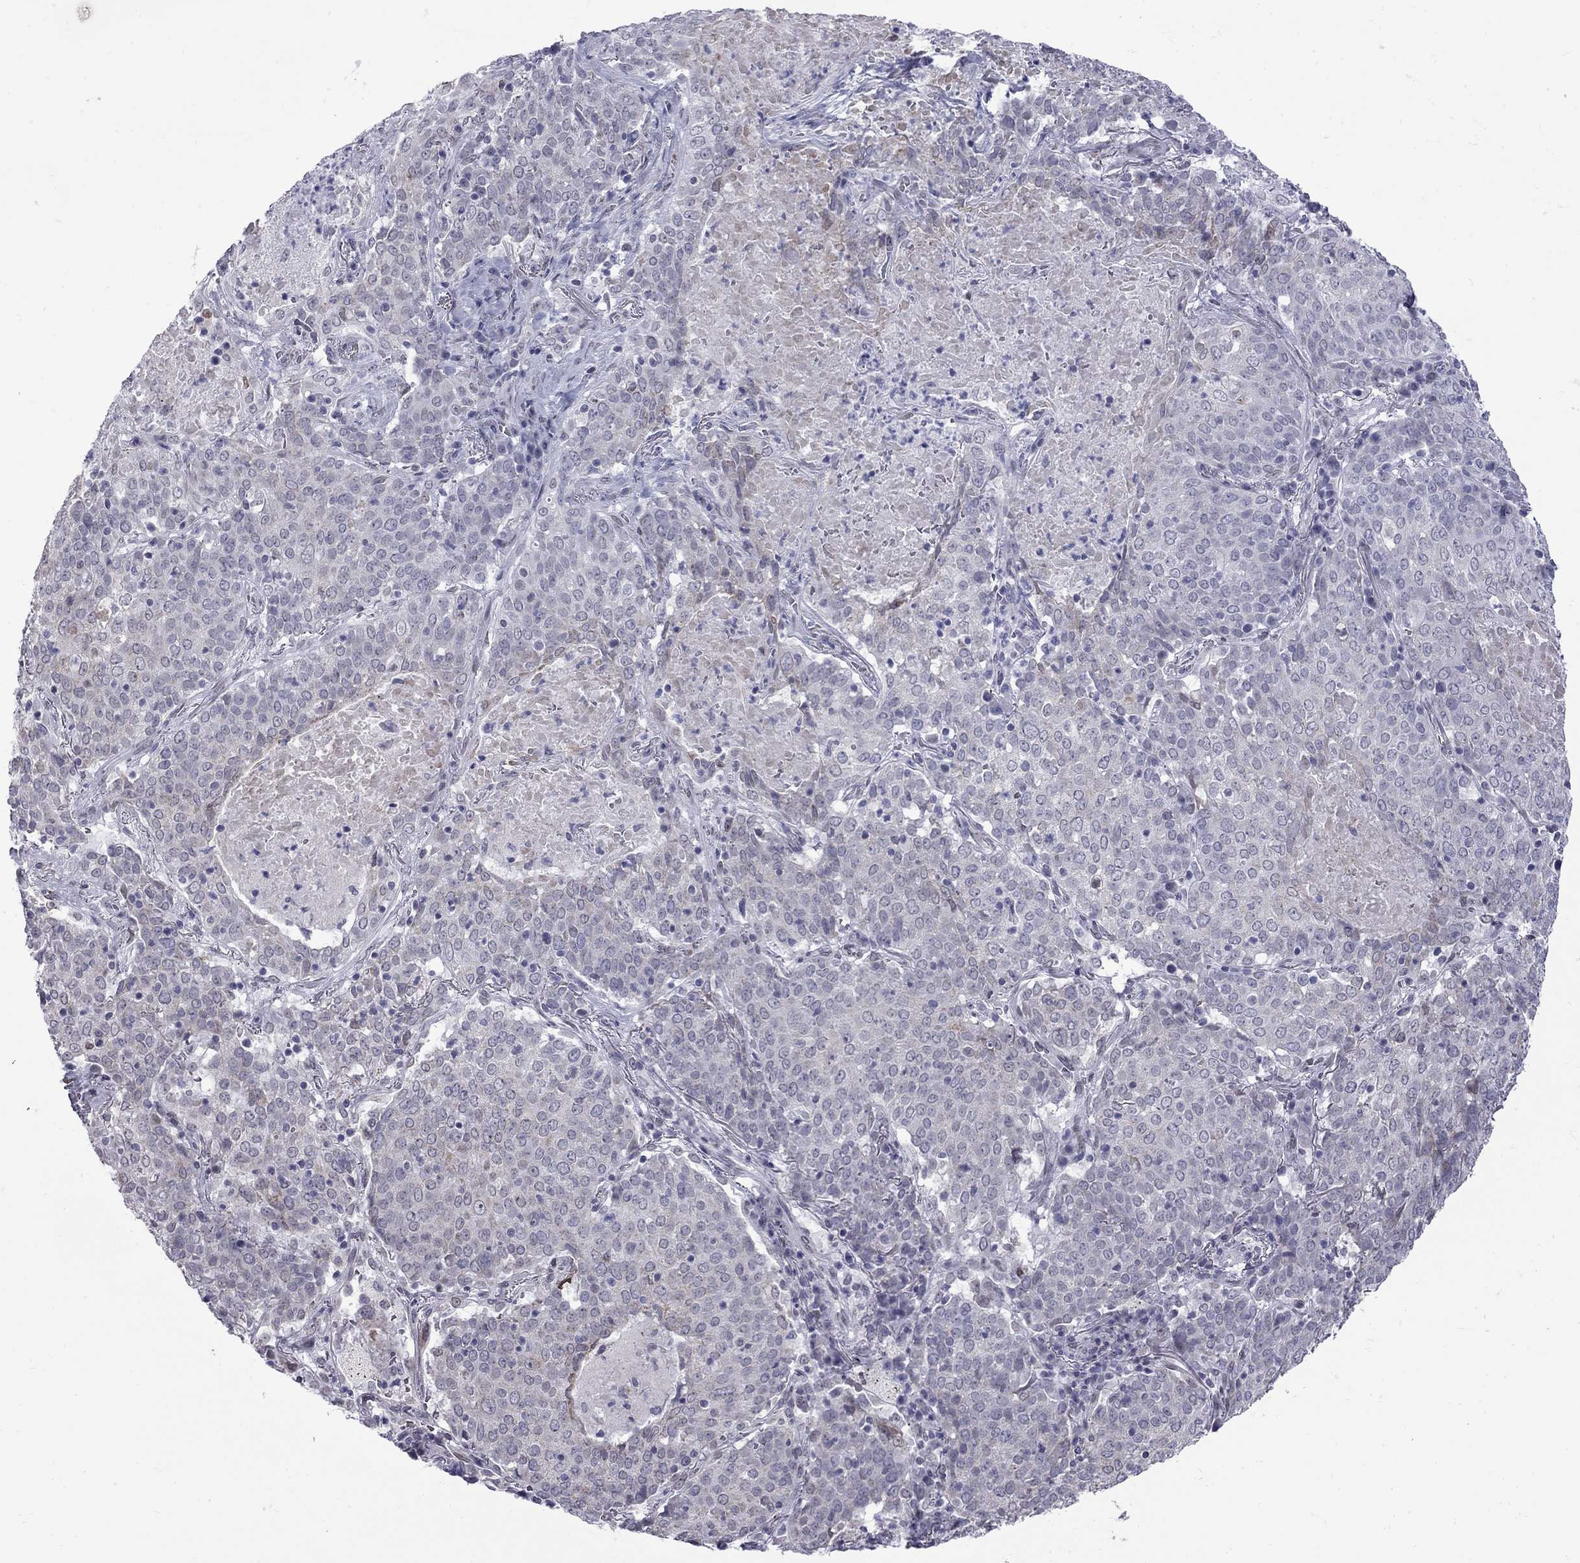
{"staining": {"intensity": "negative", "quantity": "none", "location": "none"}, "tissue": "lung cancer", "cell_type": "Tumor cells", "image_type": "cancer", "snomed": [{"axis": "morphology", "description": "Squamous cell carcinoma, NOS"}, {"axis": "topography", "description": "Lung"}], "caption": "Immunohistochemistry (IHC) micrograph of neoplastic tissue: lung cancer stained with DAB (3,3'-diaminobenzidine) displays no significant protein positivity in tumor cells. The staining is performed using DAB brown chromogen with nuclei counter-stained in using hematoxylin.", "gene": "CLTCL1", "patient": {"sex": "male", "age": 82}}